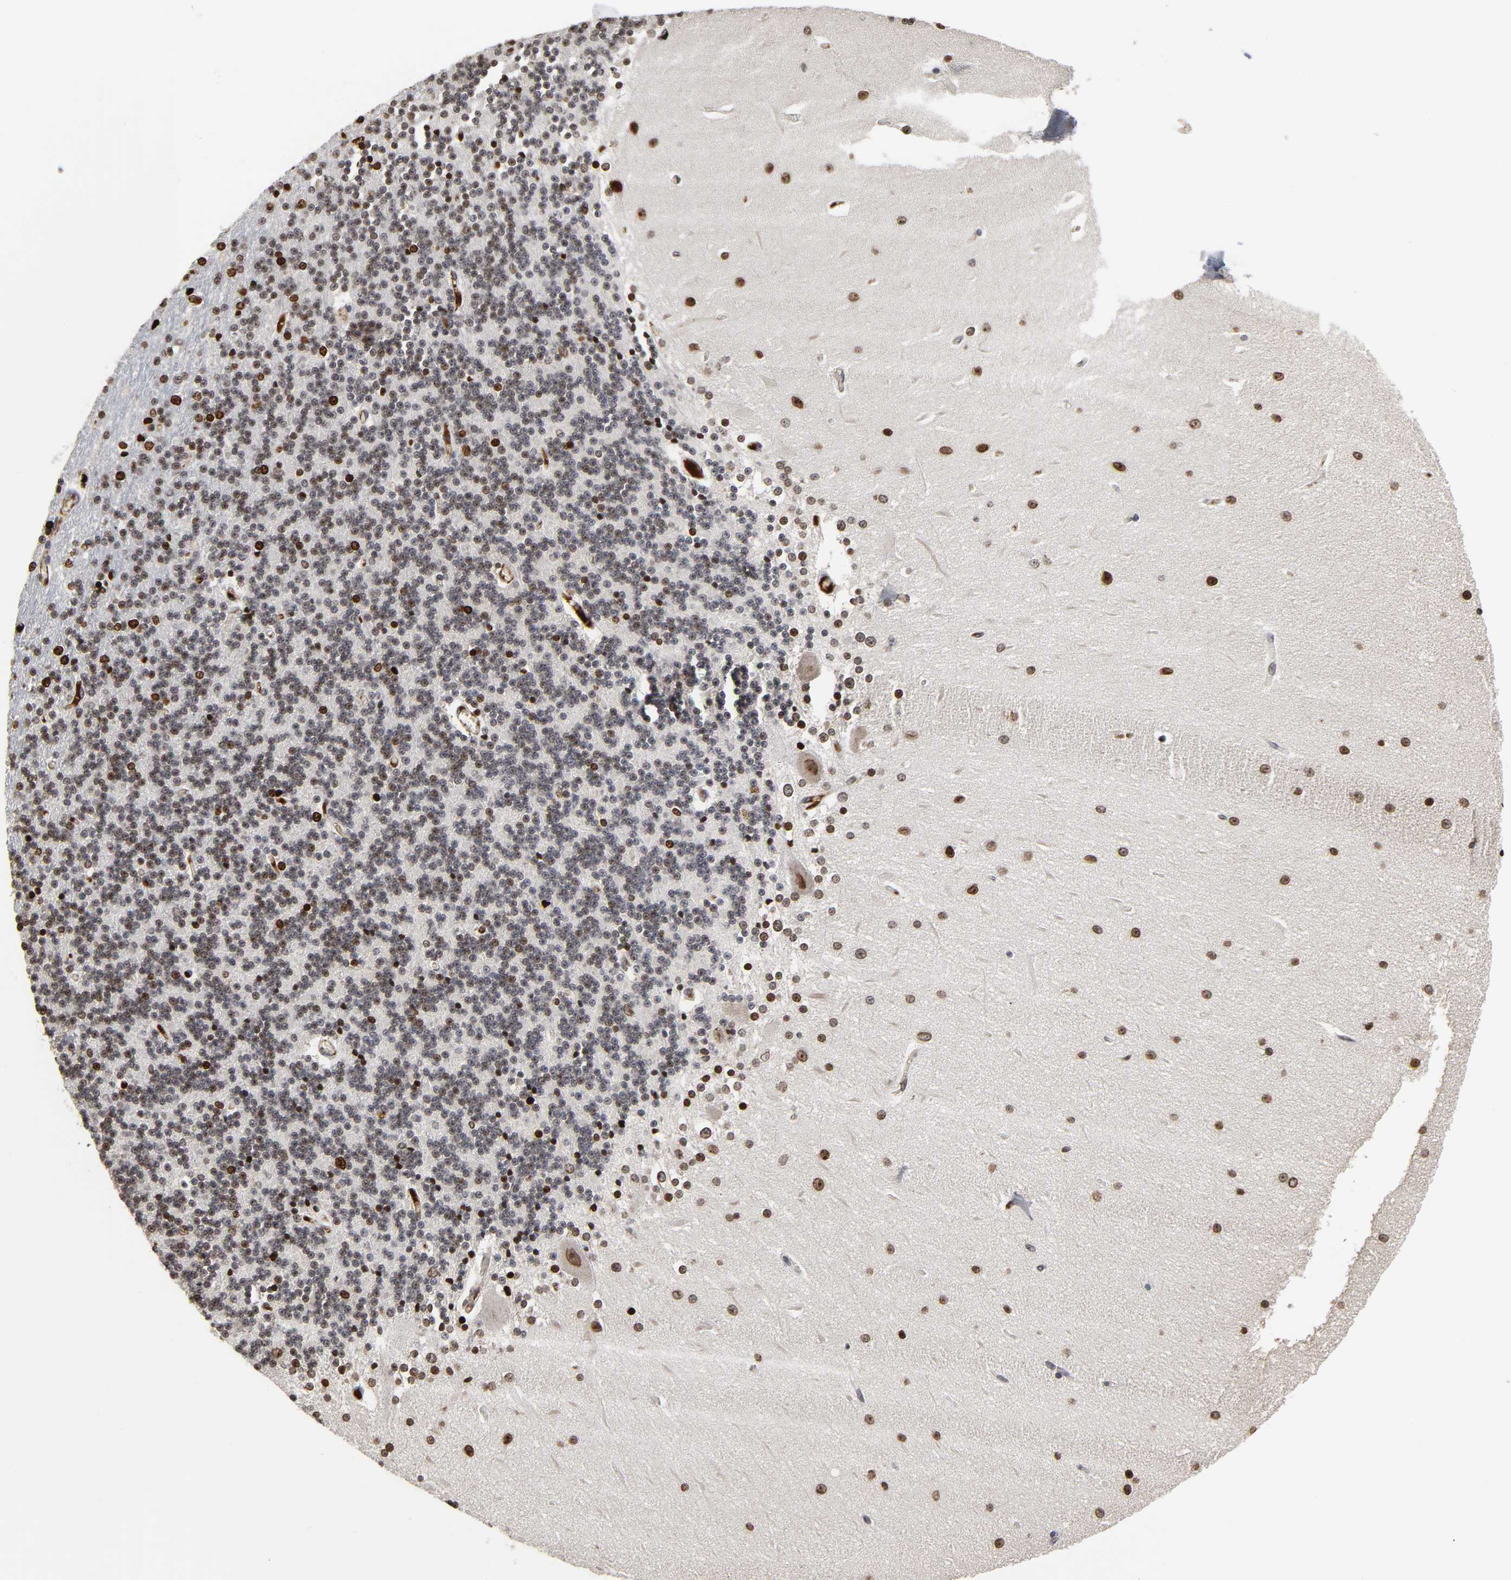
{"staining": {"intensity": "moderate", "quantity": "25%-75%", "location": "nuclear"}, "tissue": "cerebellum", "cell_type": "Cells in granular layer", "image_type": "normal", "snomed": [{"axis": "morphology", "description": "Normal tissue, NOS"}, {"axis": "topography", "description": "Cerebellum"}], "caption": "A high-resolution image shows immunohistochemistry (IHC) staining of normal cerebellum, which demonstrates moderate nuclear positivity in approximately 25%-75% of cells in granular layer. (DAB IHC with brightfield microscopy, high magnification).", "gene": "CPN2", "patient": {"sex": "female", "age": 54}}